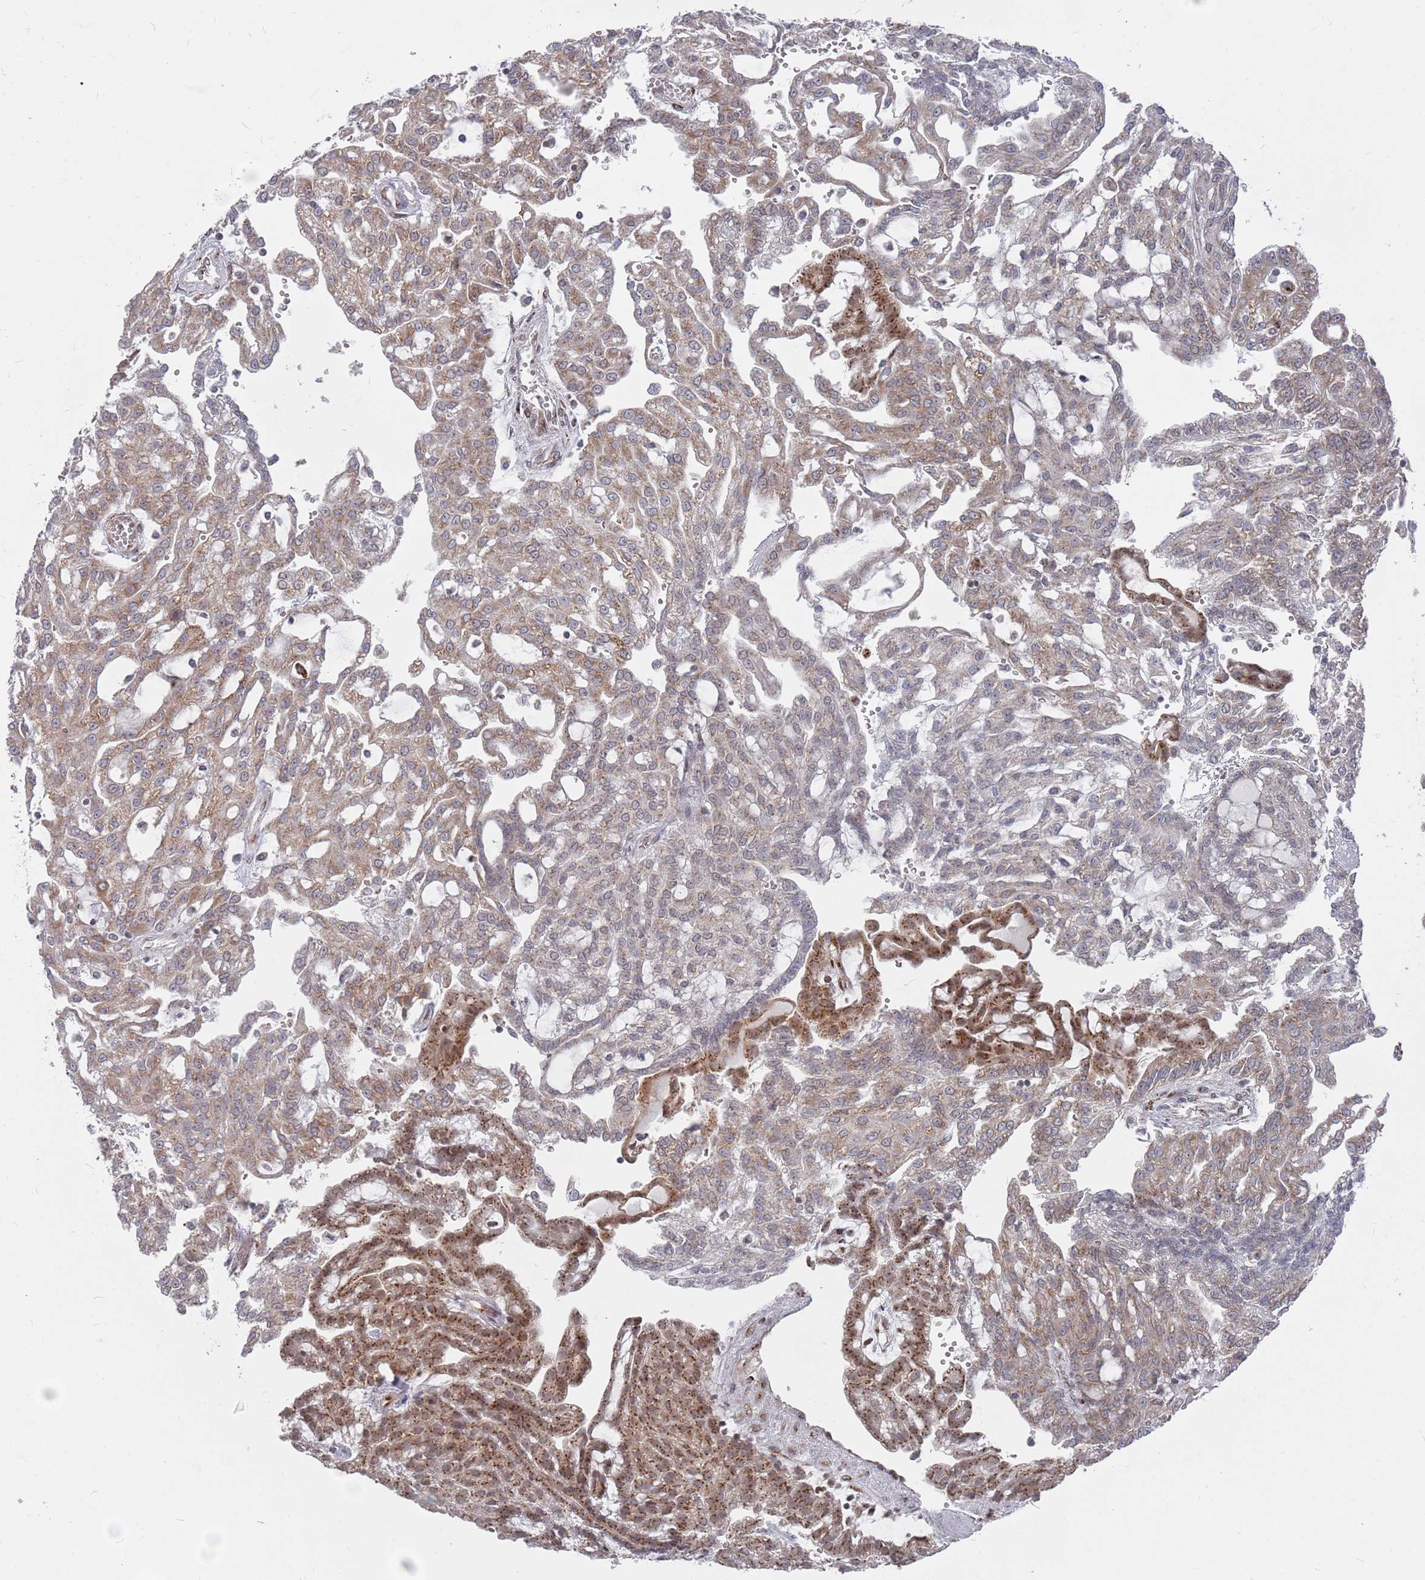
{"staining": {"intensity": "strong", "quantity": "<25%", "location": "cytoplasmic/membranous"}, "tissue": "renal cancer", "cell_type": "Tumor cells", "image_type": "cancer", "snomed": [{"axis": "morphology", "description": "Adenocarcinoma, NOS"}, {"axis": "topography", "description": "Kidney"}], "caption": "Renal adenocarcinoma stained for a protein (brown) reveals strong cytoplasmic/membranous positive positivity in approximately <25% of tumor cells.", "gene": "FMO4", "patient": {"sex": "male", "age": 63}}